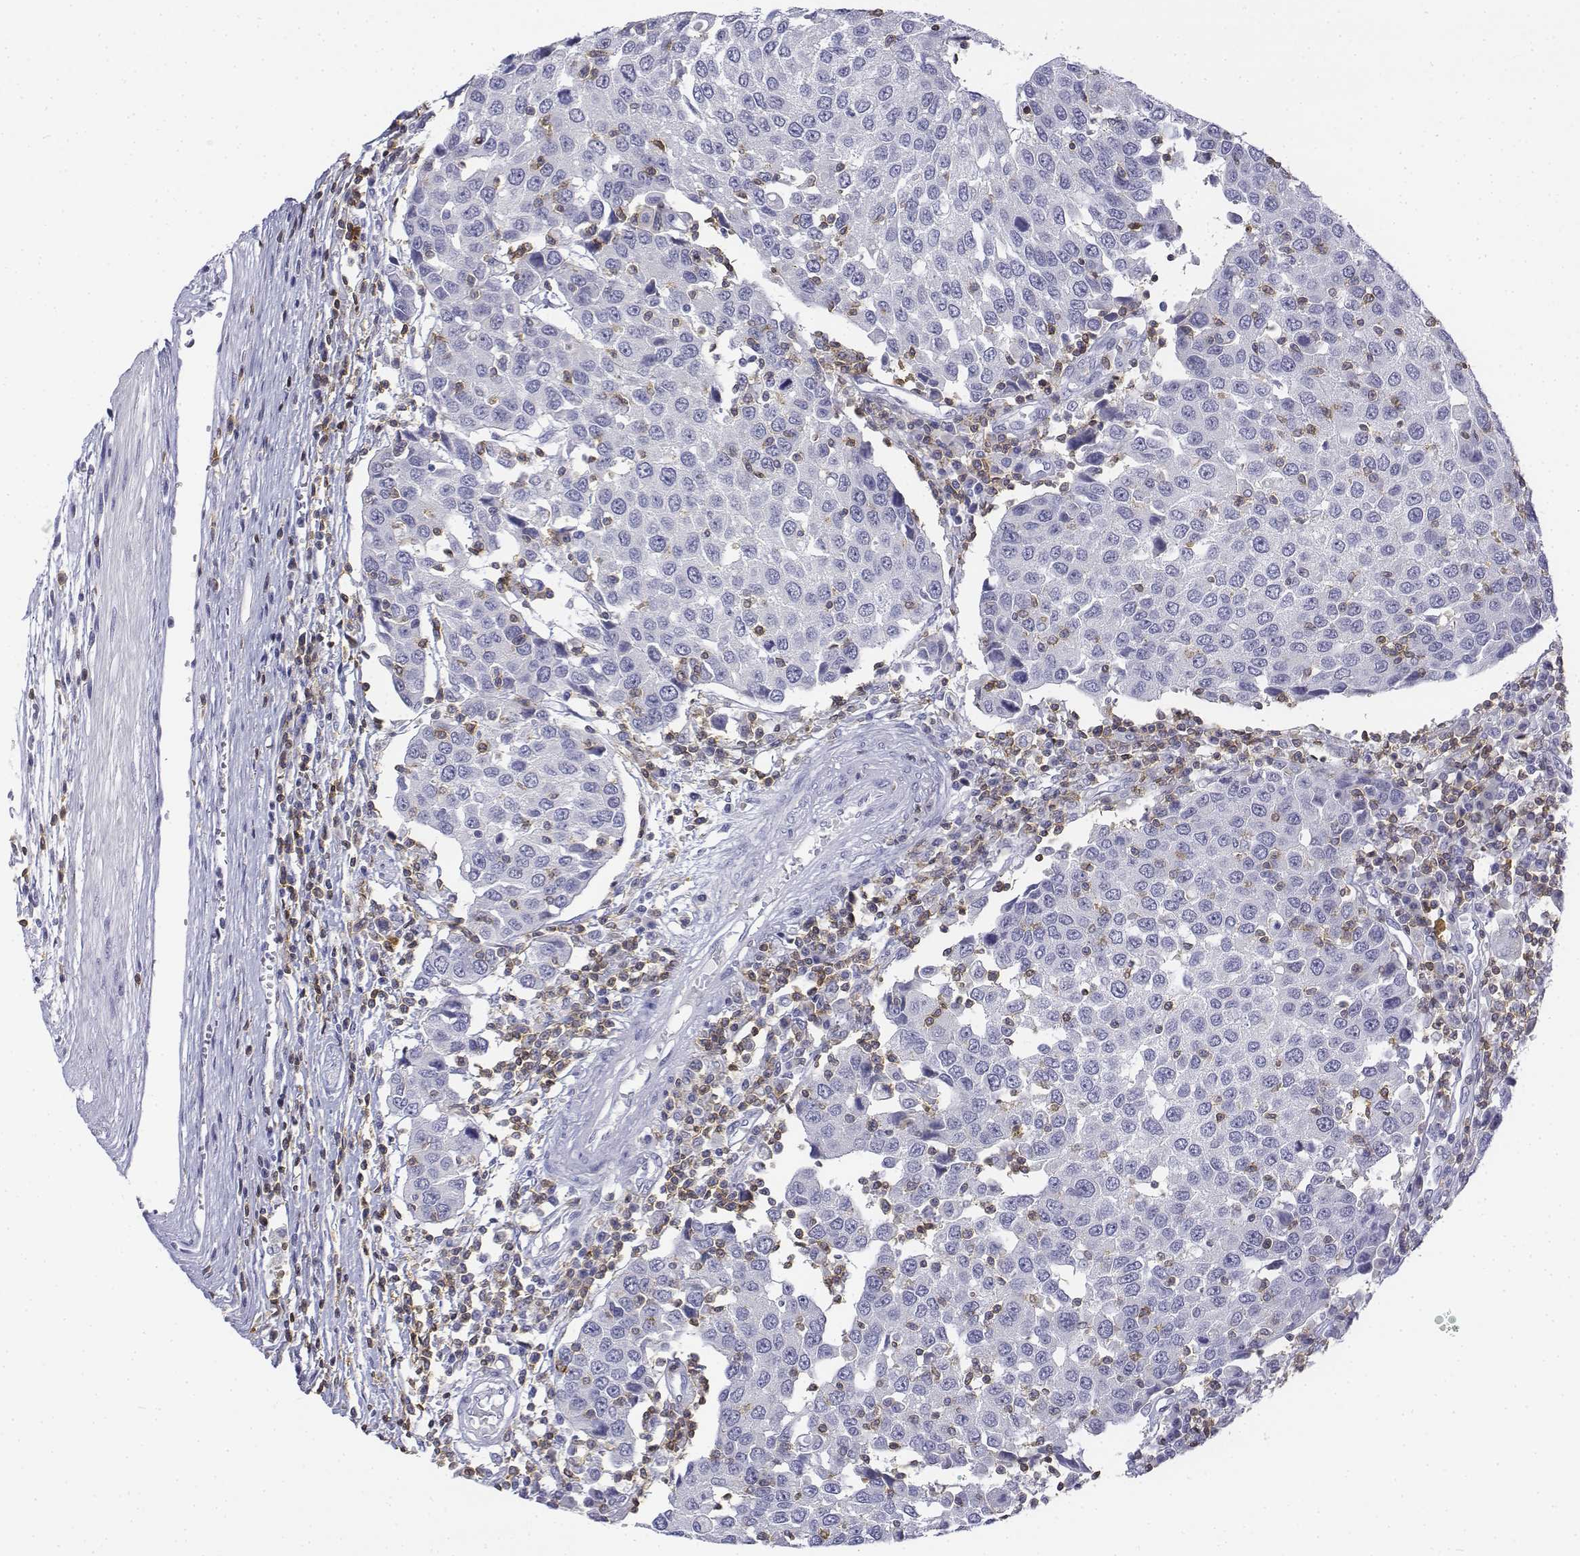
{"staining": {"intensity": "negative", "quantity": "none", "location": "none"}, "tissue": "urothelial cancer", "cell_type": "Tumor cells", "image_type": "cancer", "snomed": [{"axis": "morphology", "description": "Urothelial carcinoma, High grade"}, {"axis": "topography", "description": "Urinary bladder"}], "caption": "Tumor cells are negative for protein expression in human urothelial cancer.", "gene": "CD3E", "patient": {"sex": "female", "age": 85}}